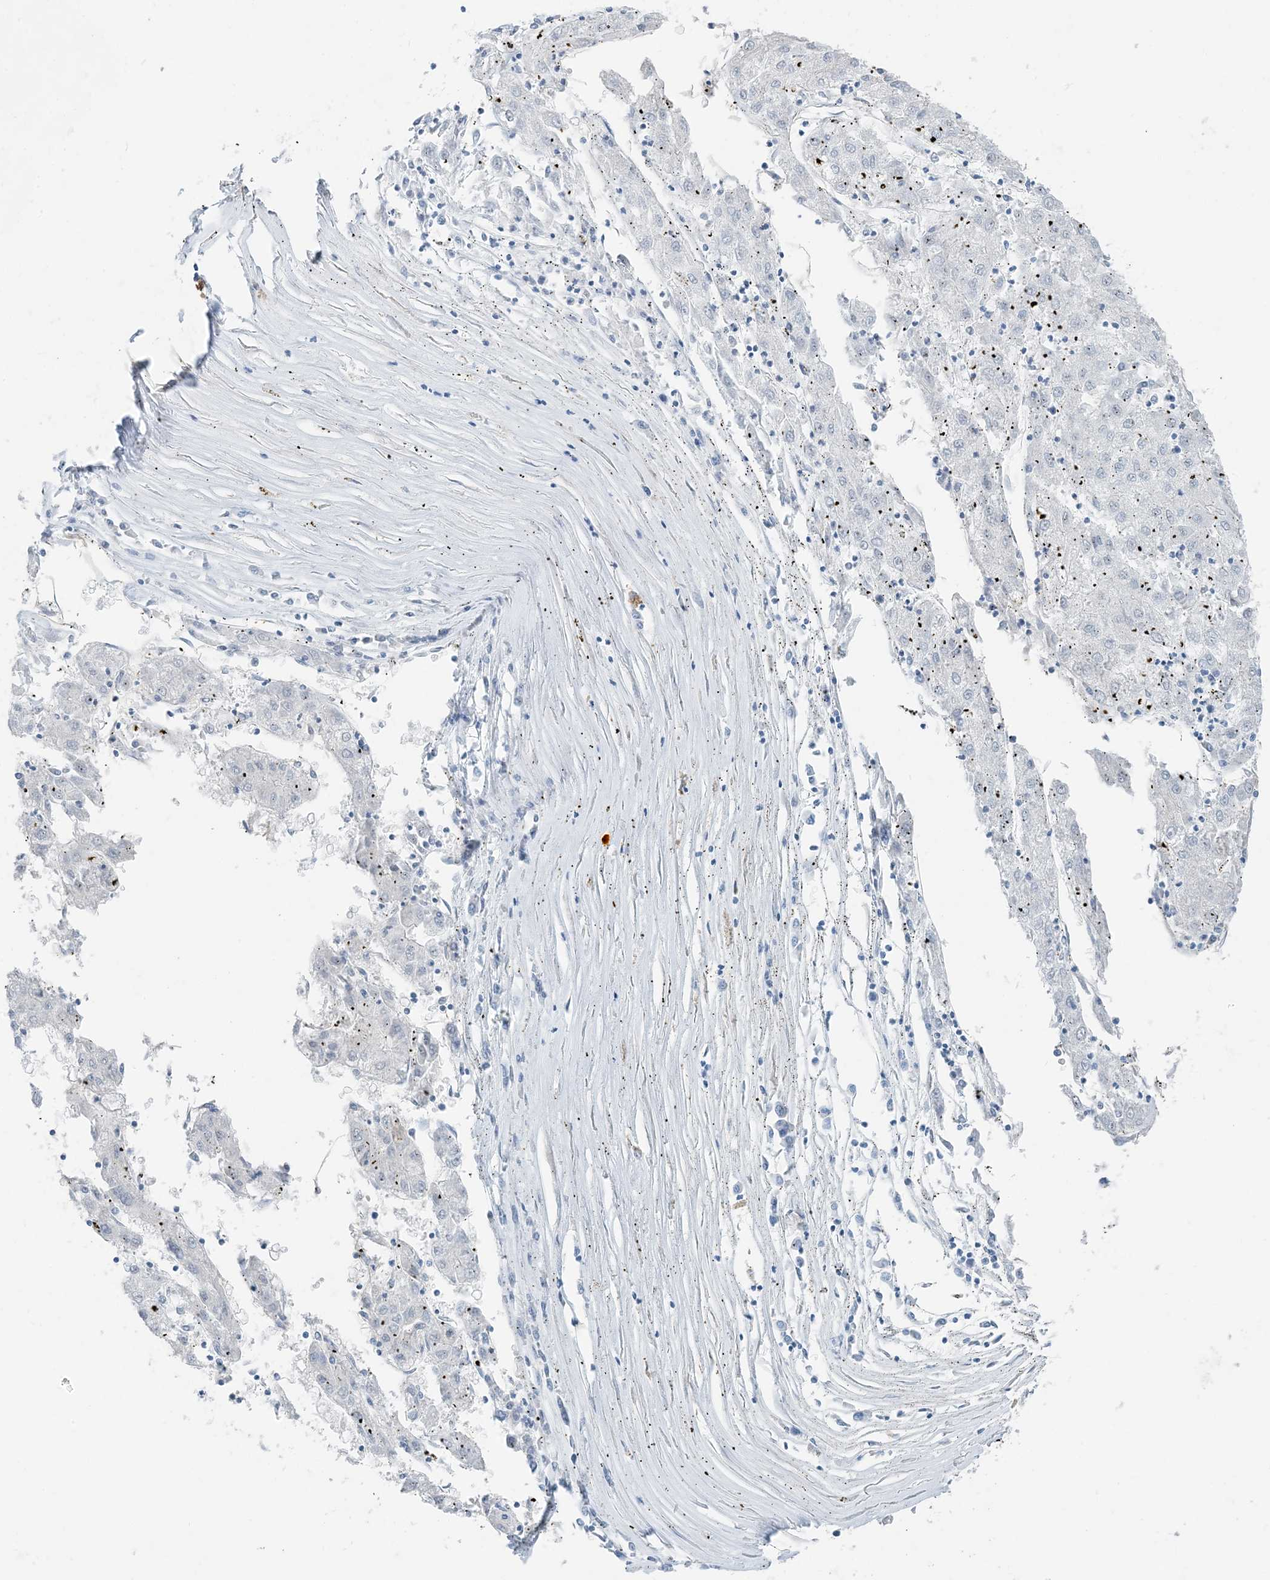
{"staining": {"intensity": "negative", "quantity": "none", "location": "none"}, "tissue": "liver cancer", "cell_type": "Tumor cells", "image_type": "cancer", "snomed": [{"axis": "morphology", "description": "Carcinoma, Hepatocellular, NOS"}, {"axis": "topography", "description": "Liver"}], "caption": "This is an IHC image of liver cancer. There is no positivity in tumor cells.", "gene": "PGM5", "patient": {"sex": "male", "age": 72}}